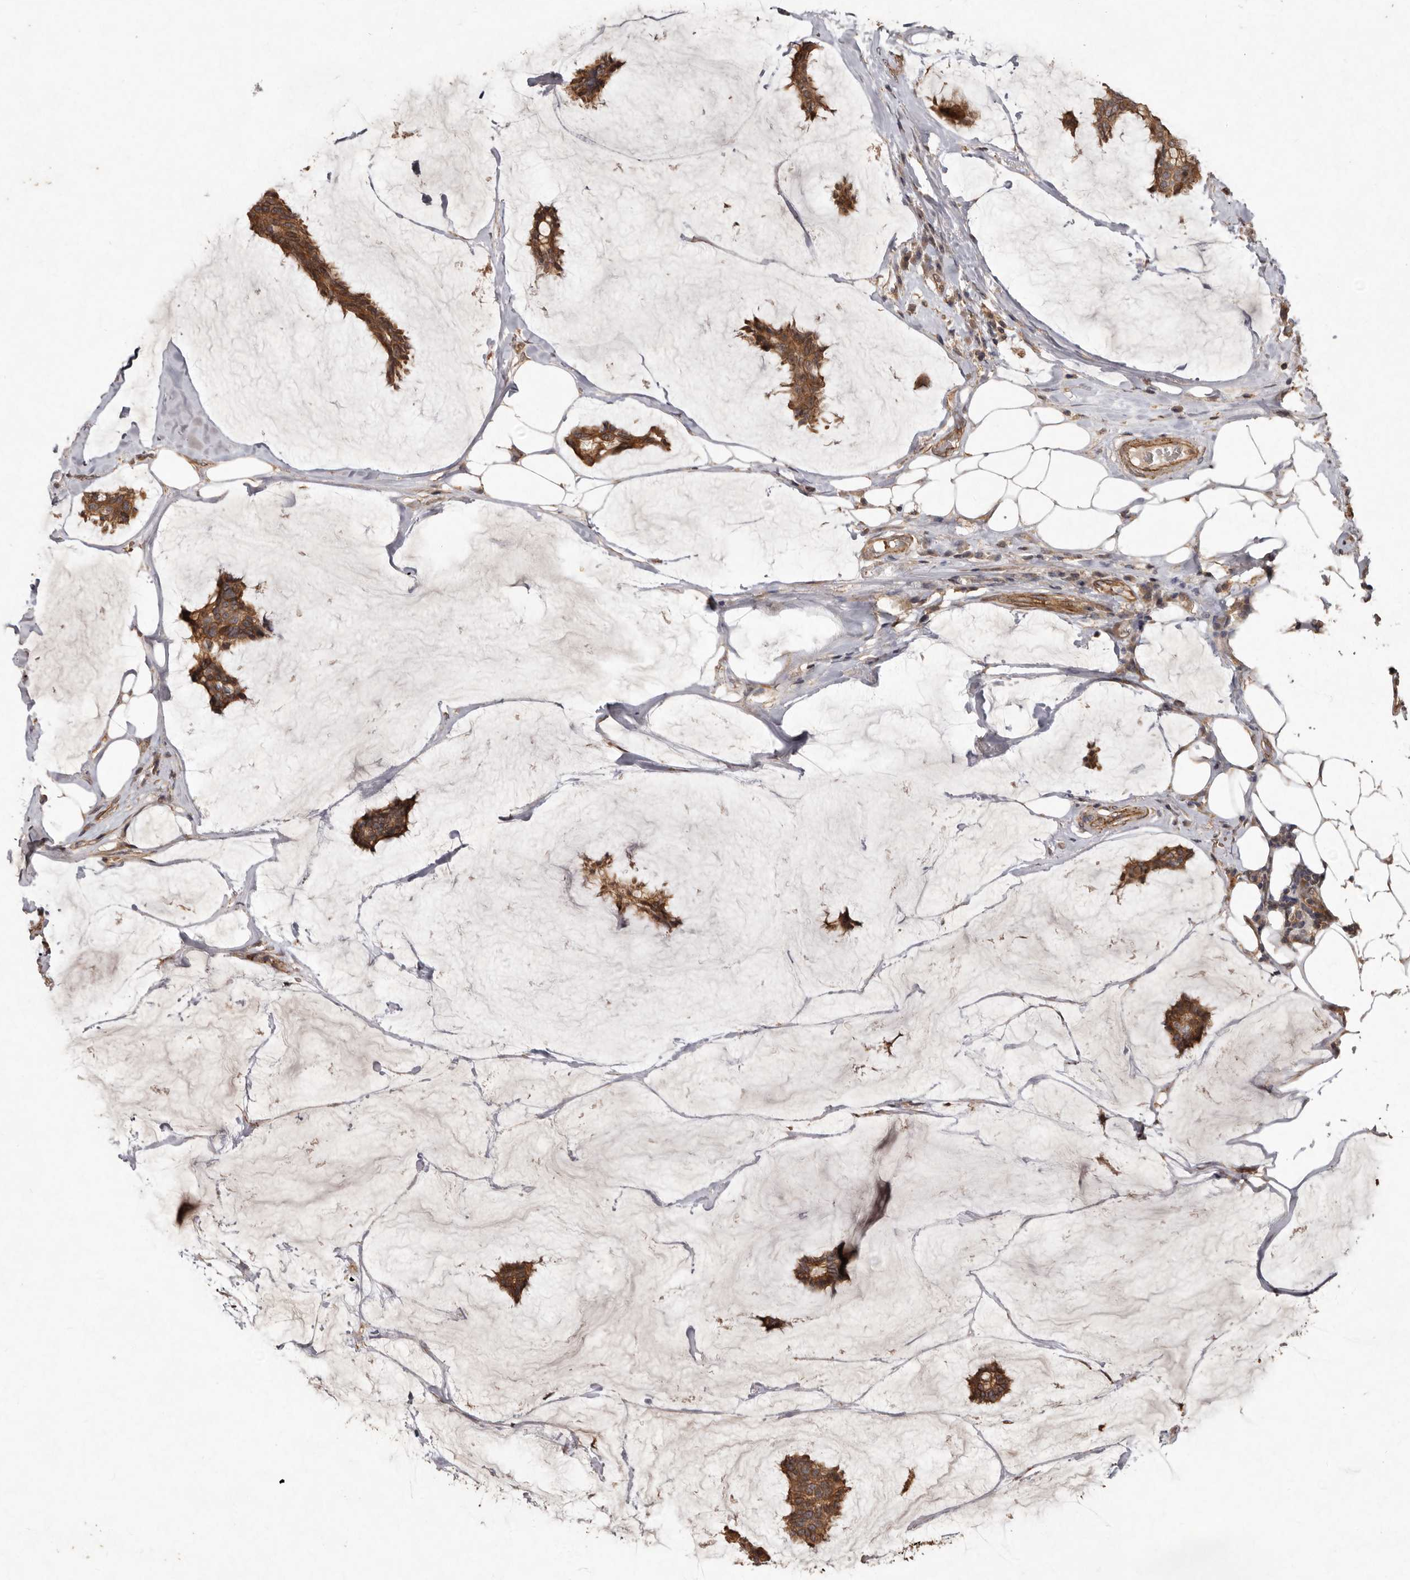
{"staining": {"intensity": "moderate", "quantity": ">75%", "location": "cytoplasmic/membranous"}, "tissue": "breast cancer", "cell_type": "Tumor cells", "image_type": "cancer", "snomed": [{"axis": "morphology", "description": "Duct carcinoma"}, {"axis": "topography", "description": "Breast"}], "caption": "Human breast infiltrating ductal carcinoma stained with a brown dye exhibits moderate cytoplasmic/membranous positive expression in approximately >75% of tumor cells.", "gene": "SEMA3A", "patient": {"sex": "female", "age": 93}}